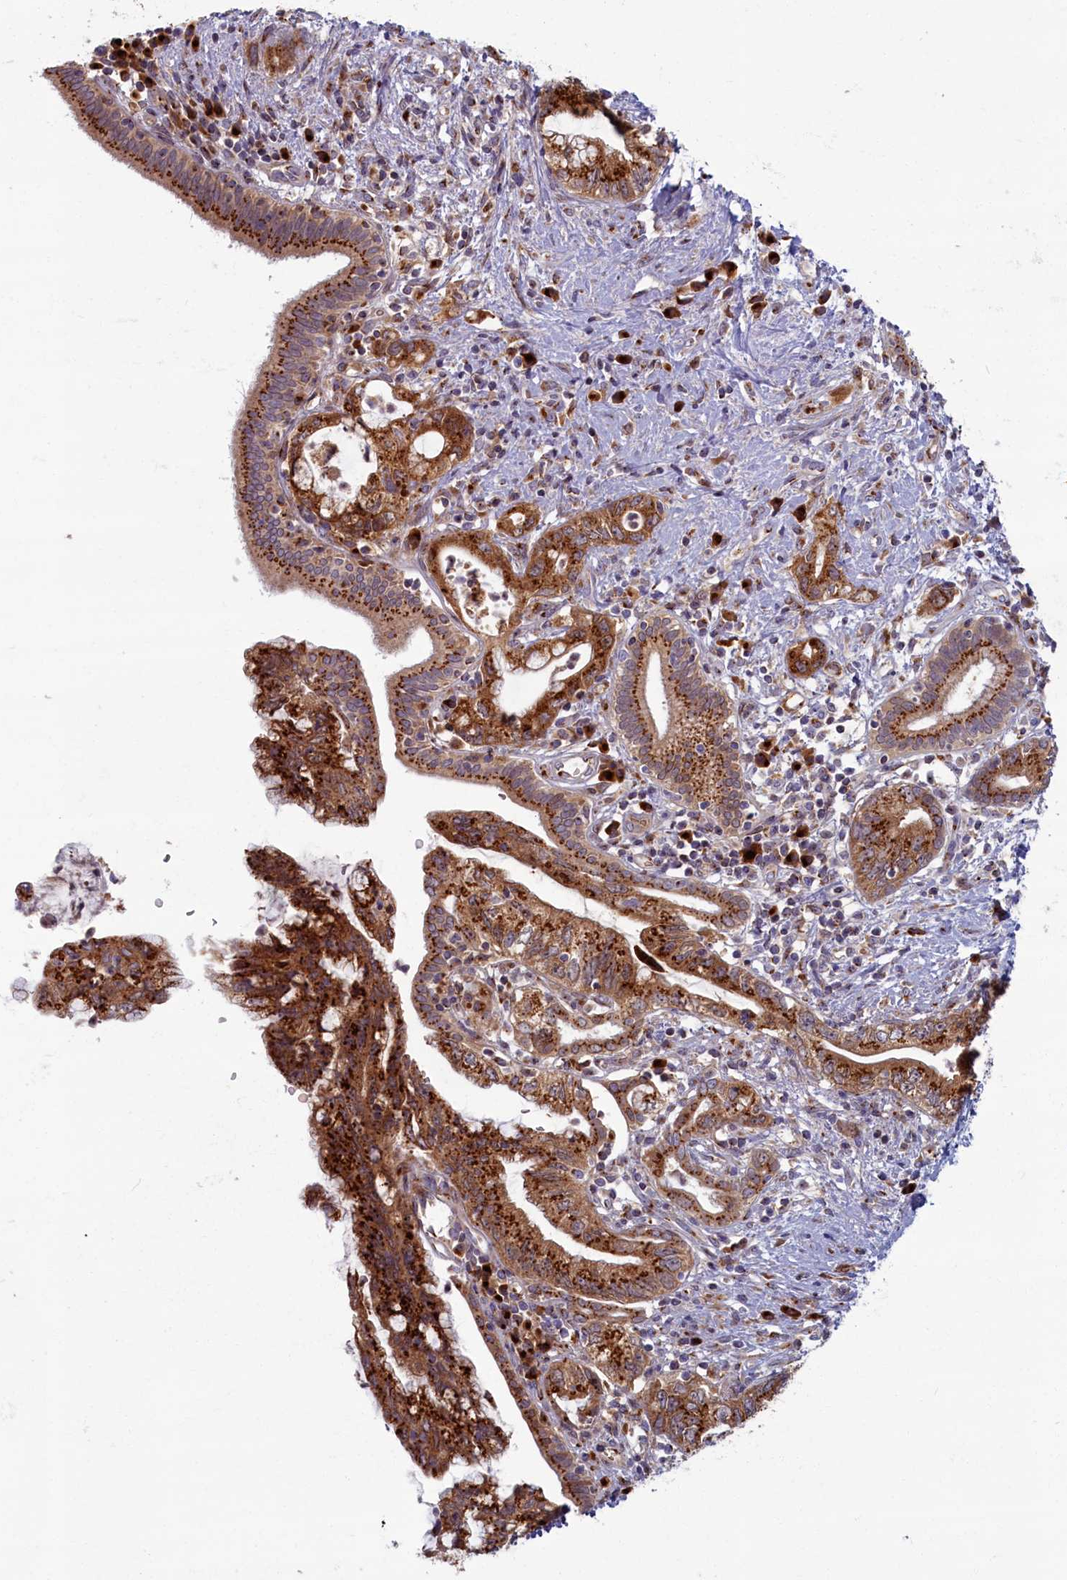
{"staining": {"intensity": "strong", "quantity": ">75%", "location": "cytoplasmic/membranous"}, "tissue": "pancreatic cancer", "cell_type": "Tumor cells", "image_type": "cancer", "snomed": [{"axis": "morphology", "description": "Adenocarcinoma, NOS"}, {"axis": "topography", "description": "Pancreas"}], "caption": "Pancreatic adenocarcinoma tissue reveals strong cytoplasmic/membranous expression in approximately >75% of tumor cells (brown staining indicates protein expression, while blue staining denotes nuclei).", "gene": "BLVRB", "patient": {"sex": "female", "age": 73}}